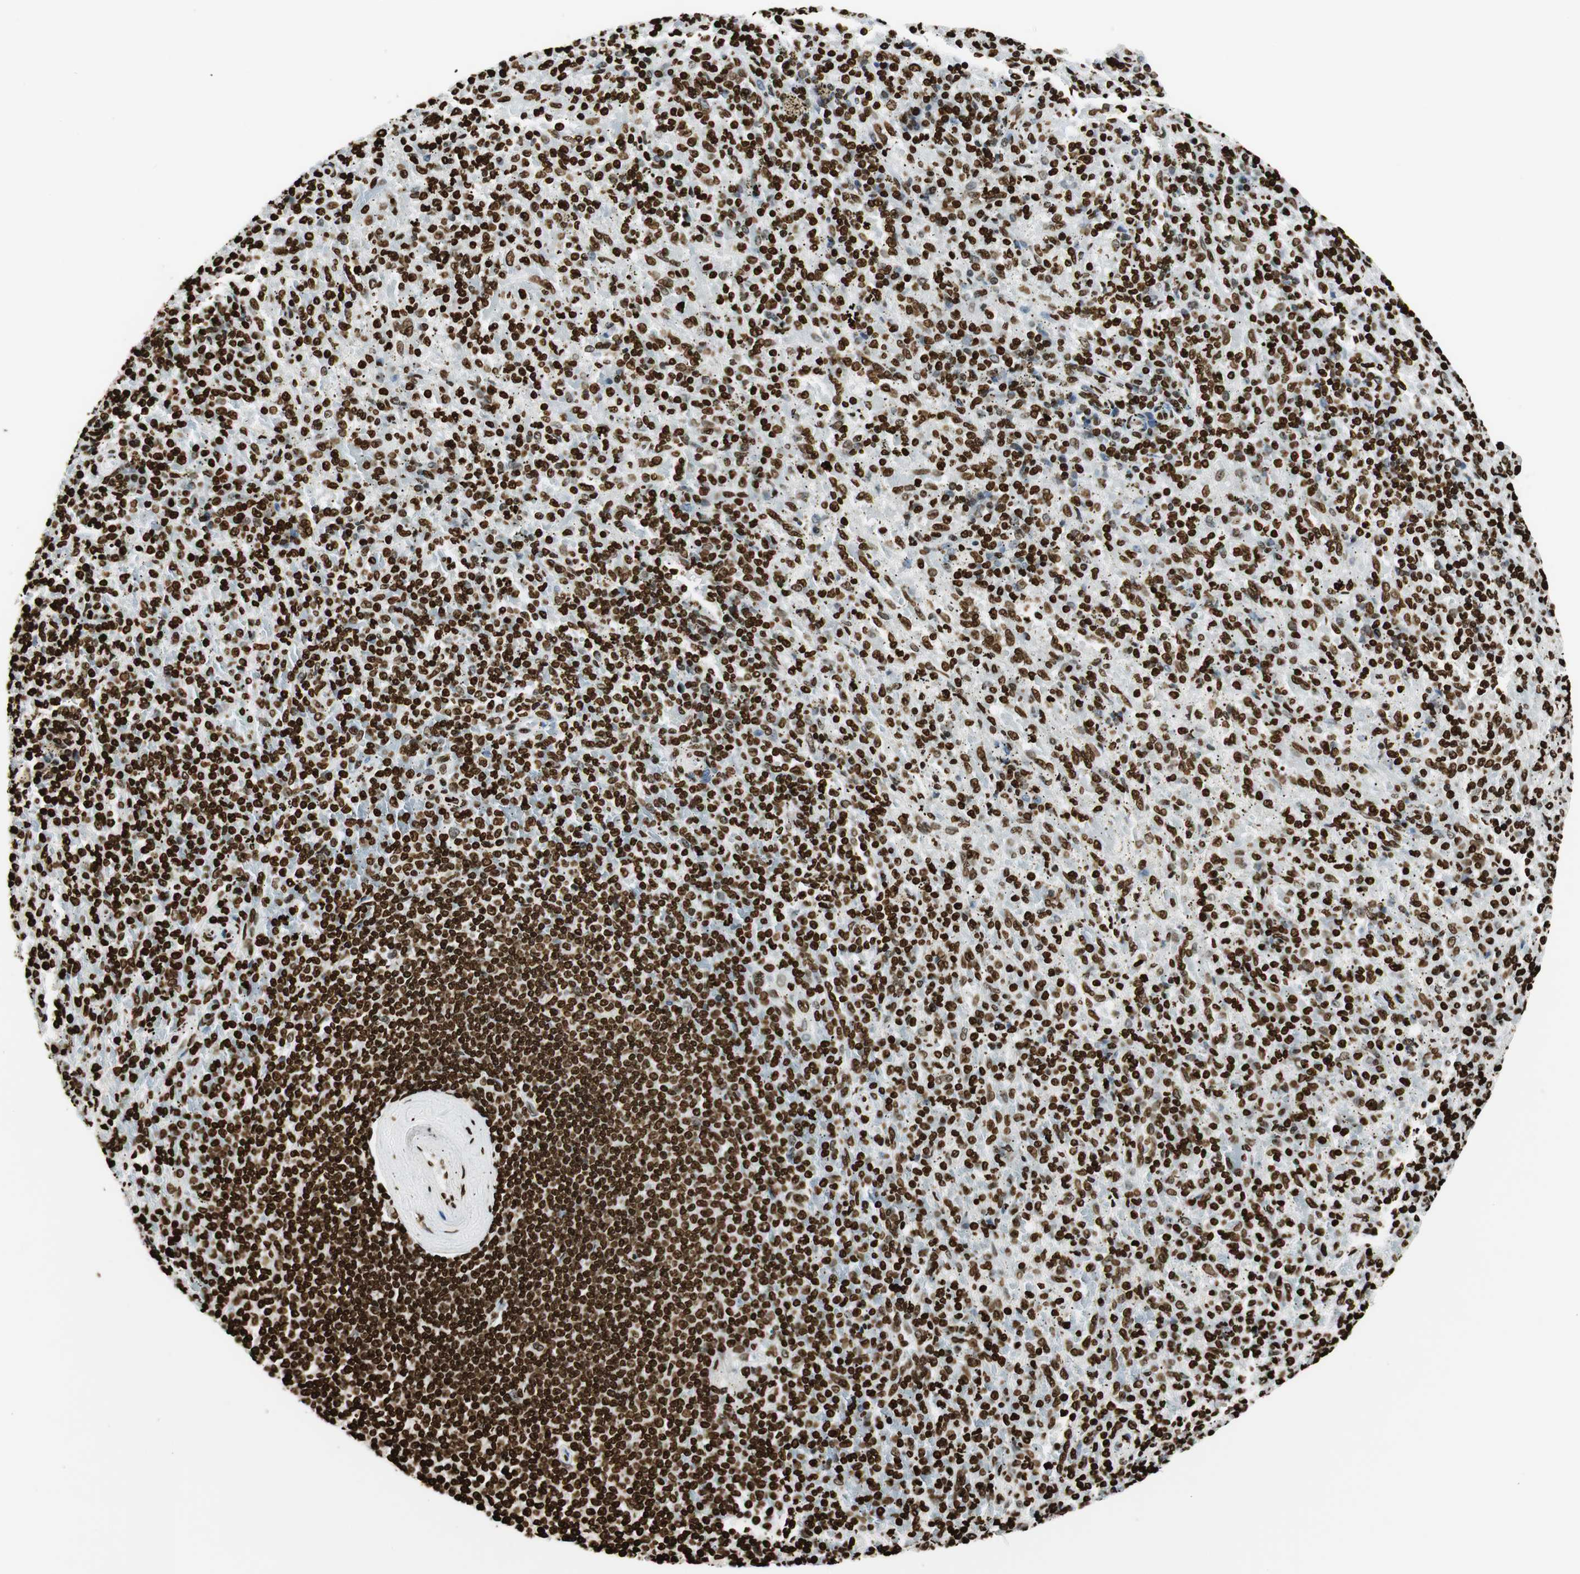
{"staining": {"intensity": "strong", "quantity": ">75%", "location": "nuclear"}, "tissue": "spleen", "cell_type": "Cells in red pulp", "image_type": "normal", "snomed": [{"axis": "morphology", "description": "Normal tissue, NOS"}, {"axis": "topography", "description": "Spleen"}], "caption": "Spleen stained with IHC demonstrates strong nuclear staining in about >75% of cells in red pulp.", "gene": "GLI2", "patient": {"sex": "female", "age": 43}}